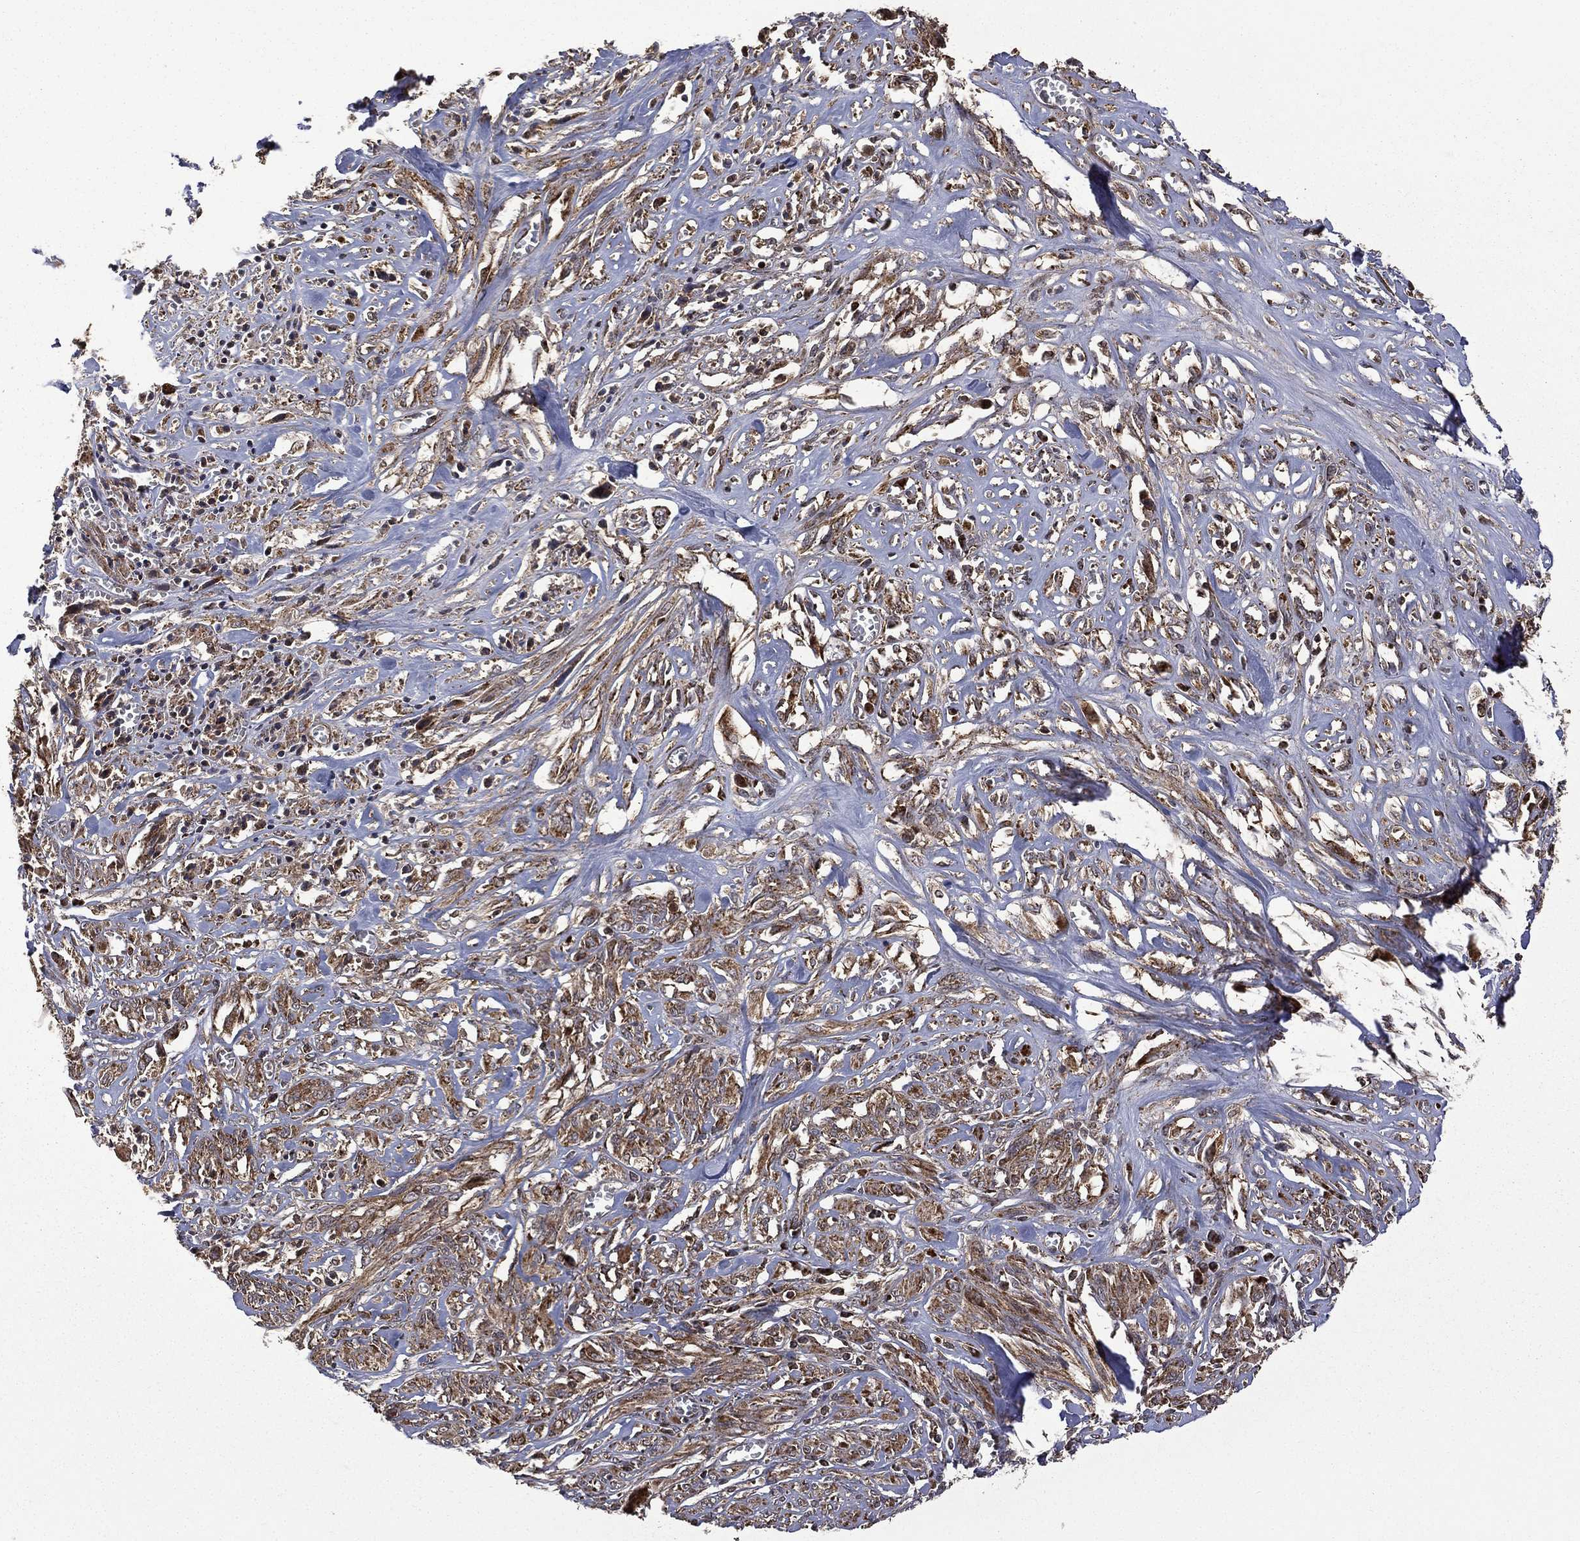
{"staining": {"intensity": "moderate", "quantity": ">75%", "location": "cytoplasmic/membranous"}, "tissue": "melanoma", "cell_type": "Tumor cells", "image_type": "cancer", "snomed": [{"axis": "morphology", "description": "Malignant melanoma, NOS"}, {"axis": "topography", "description": "Skin"}], "caption": "A histopathology image of malignant melanoma stained for a protein reveals moderate cytoplasmic/membranous brown staining in tumor cells.", "gene": "GIMAP6", "patient": {"sex": "female", "age": 91}}